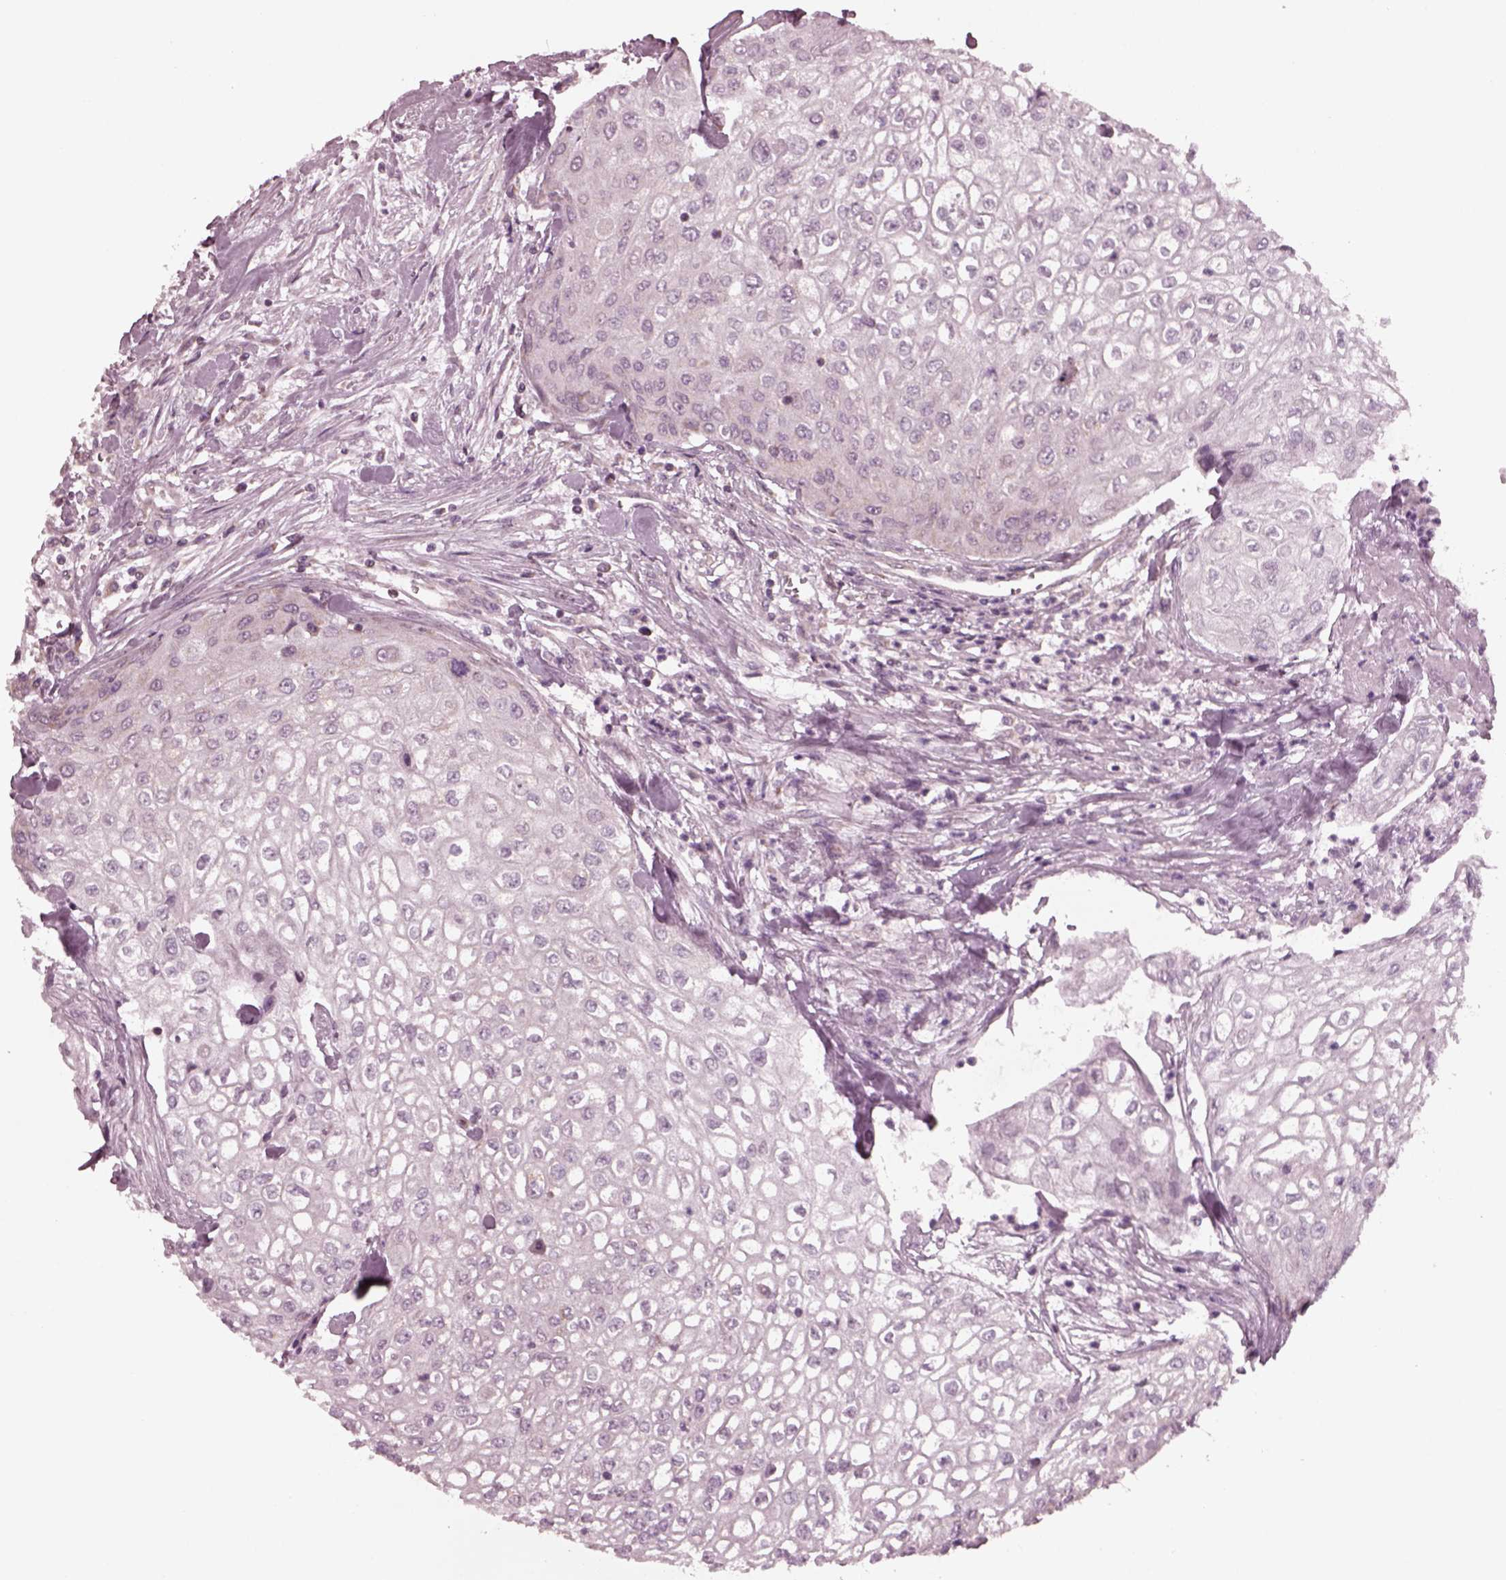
{"staining": {"intensity": "negative", "quantity": "none", "location": "none"}, "tissue": "urothelial cancer", "cell_type": "Tumor cells", "image_type": "cancer", "snomed": [{"axis": "morphology", "description": "Urothelial carcinoma, High grade"}, {"axis": "topography", "description": "Urinary bladder"}], "caption": "Immunohistochemistry image of urothelial carcinoma (high-grade) stained for a protein (brown), which displays no positivity in tumor cells. The staining is performed using DAB brown chromogen with nuclei counter-stained in using hematoxylin.", "gene": "CELSR3", "patient": {"sex": "male", "age": 62}}